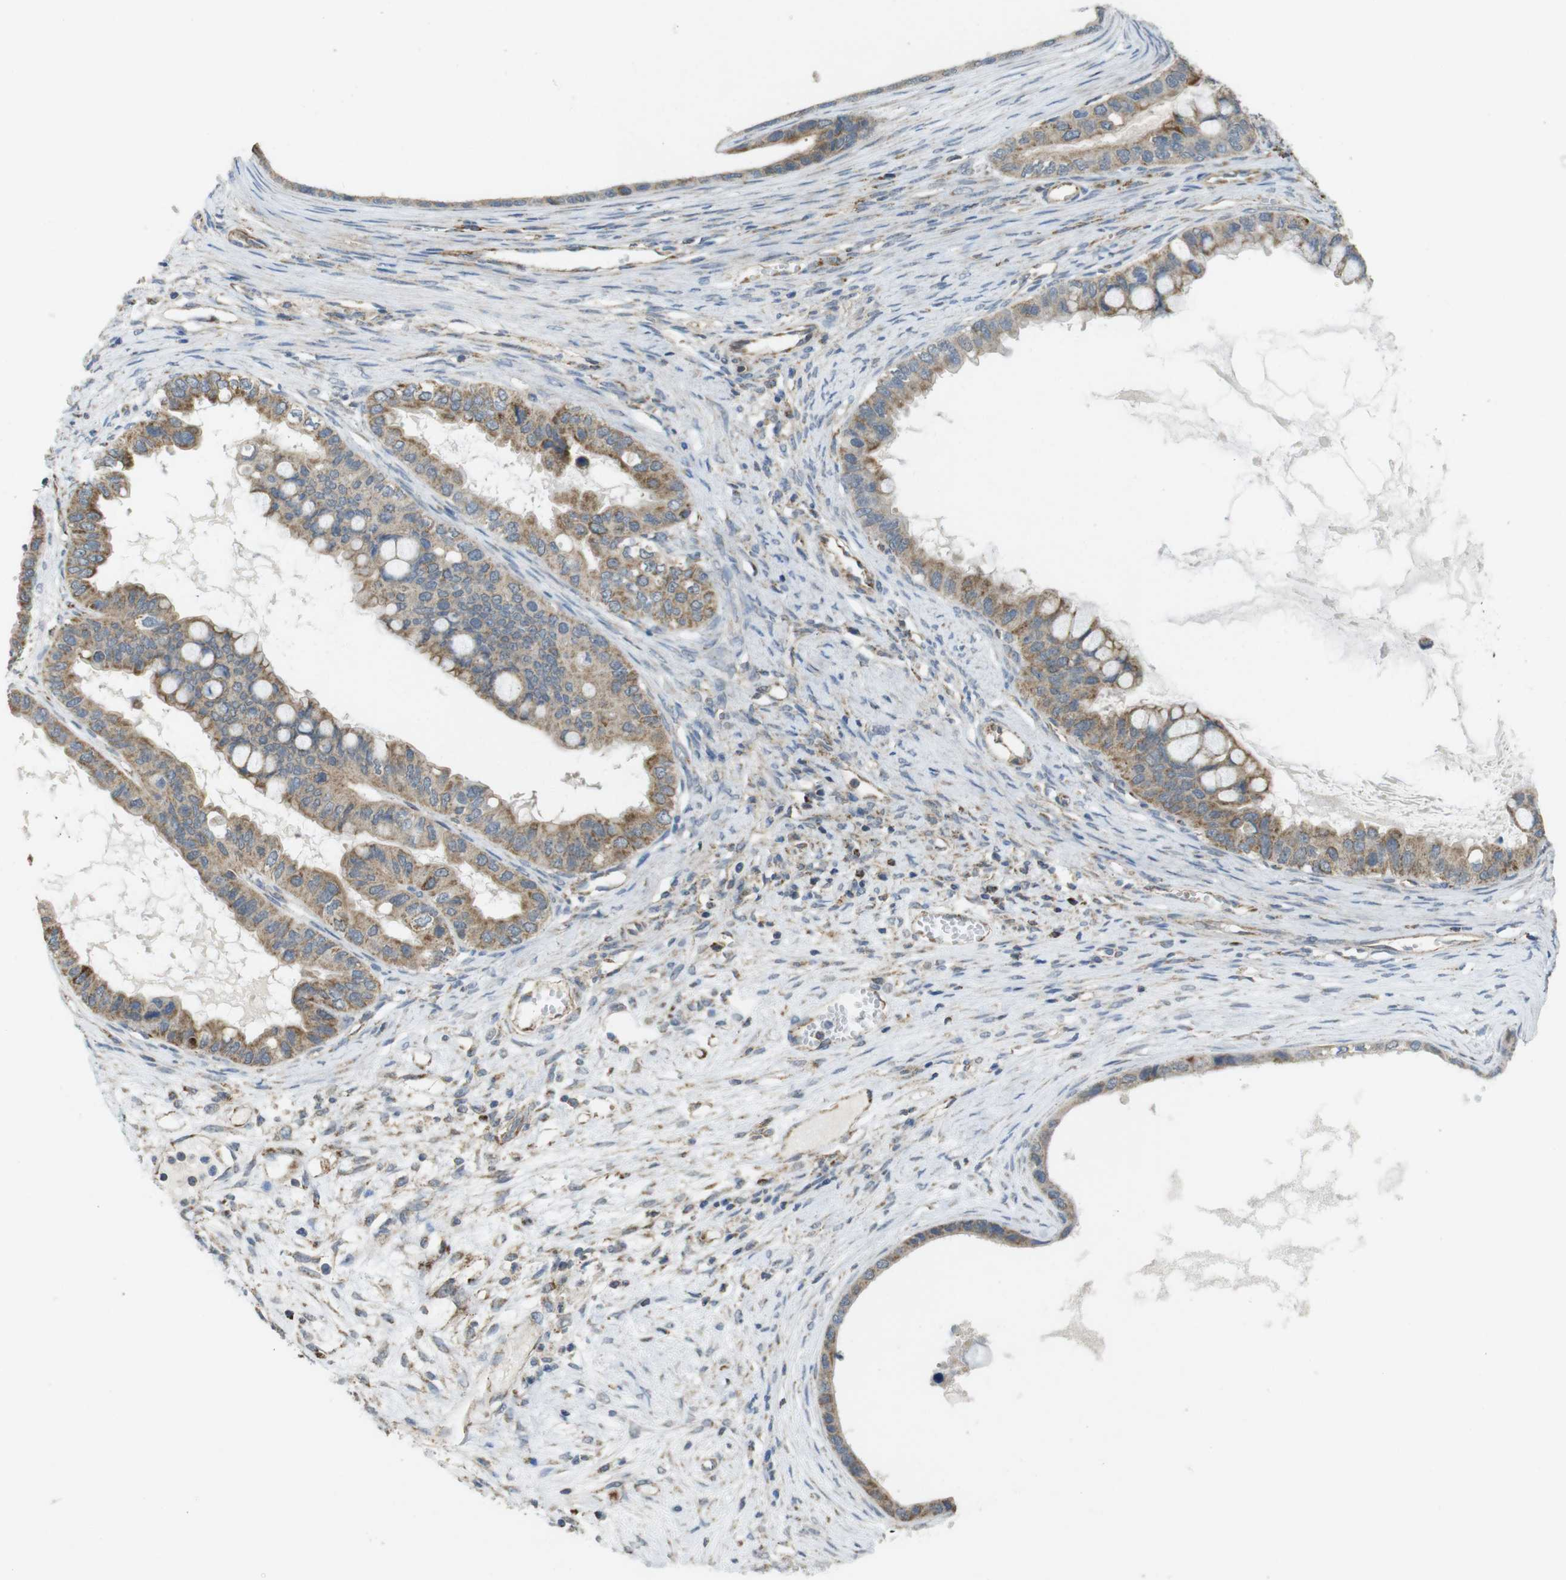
{"staining": {"intensity": "moderate", "quantity": ">75%", "location": "cytoplasmic/membranous"}, "tissue": "ovarian cancer", "cell_type": "Tumor cells", "image_type": "cancer", "snomed": [{"axis": "morphology", "description": "Cystadenocarcinoma, mucinous, NOS"}, {"axis": "topography", "description": "Ovary"}], "caption": "Protein expression analysis of human ovarian cancer (mucinous cystadenocarcinoma) reveals moderate cytoplasmic/membranous staining in approximately >75% of tumor cells.", "gene": "CALHM2", "patient": {"sex": "female", "age": 80}}